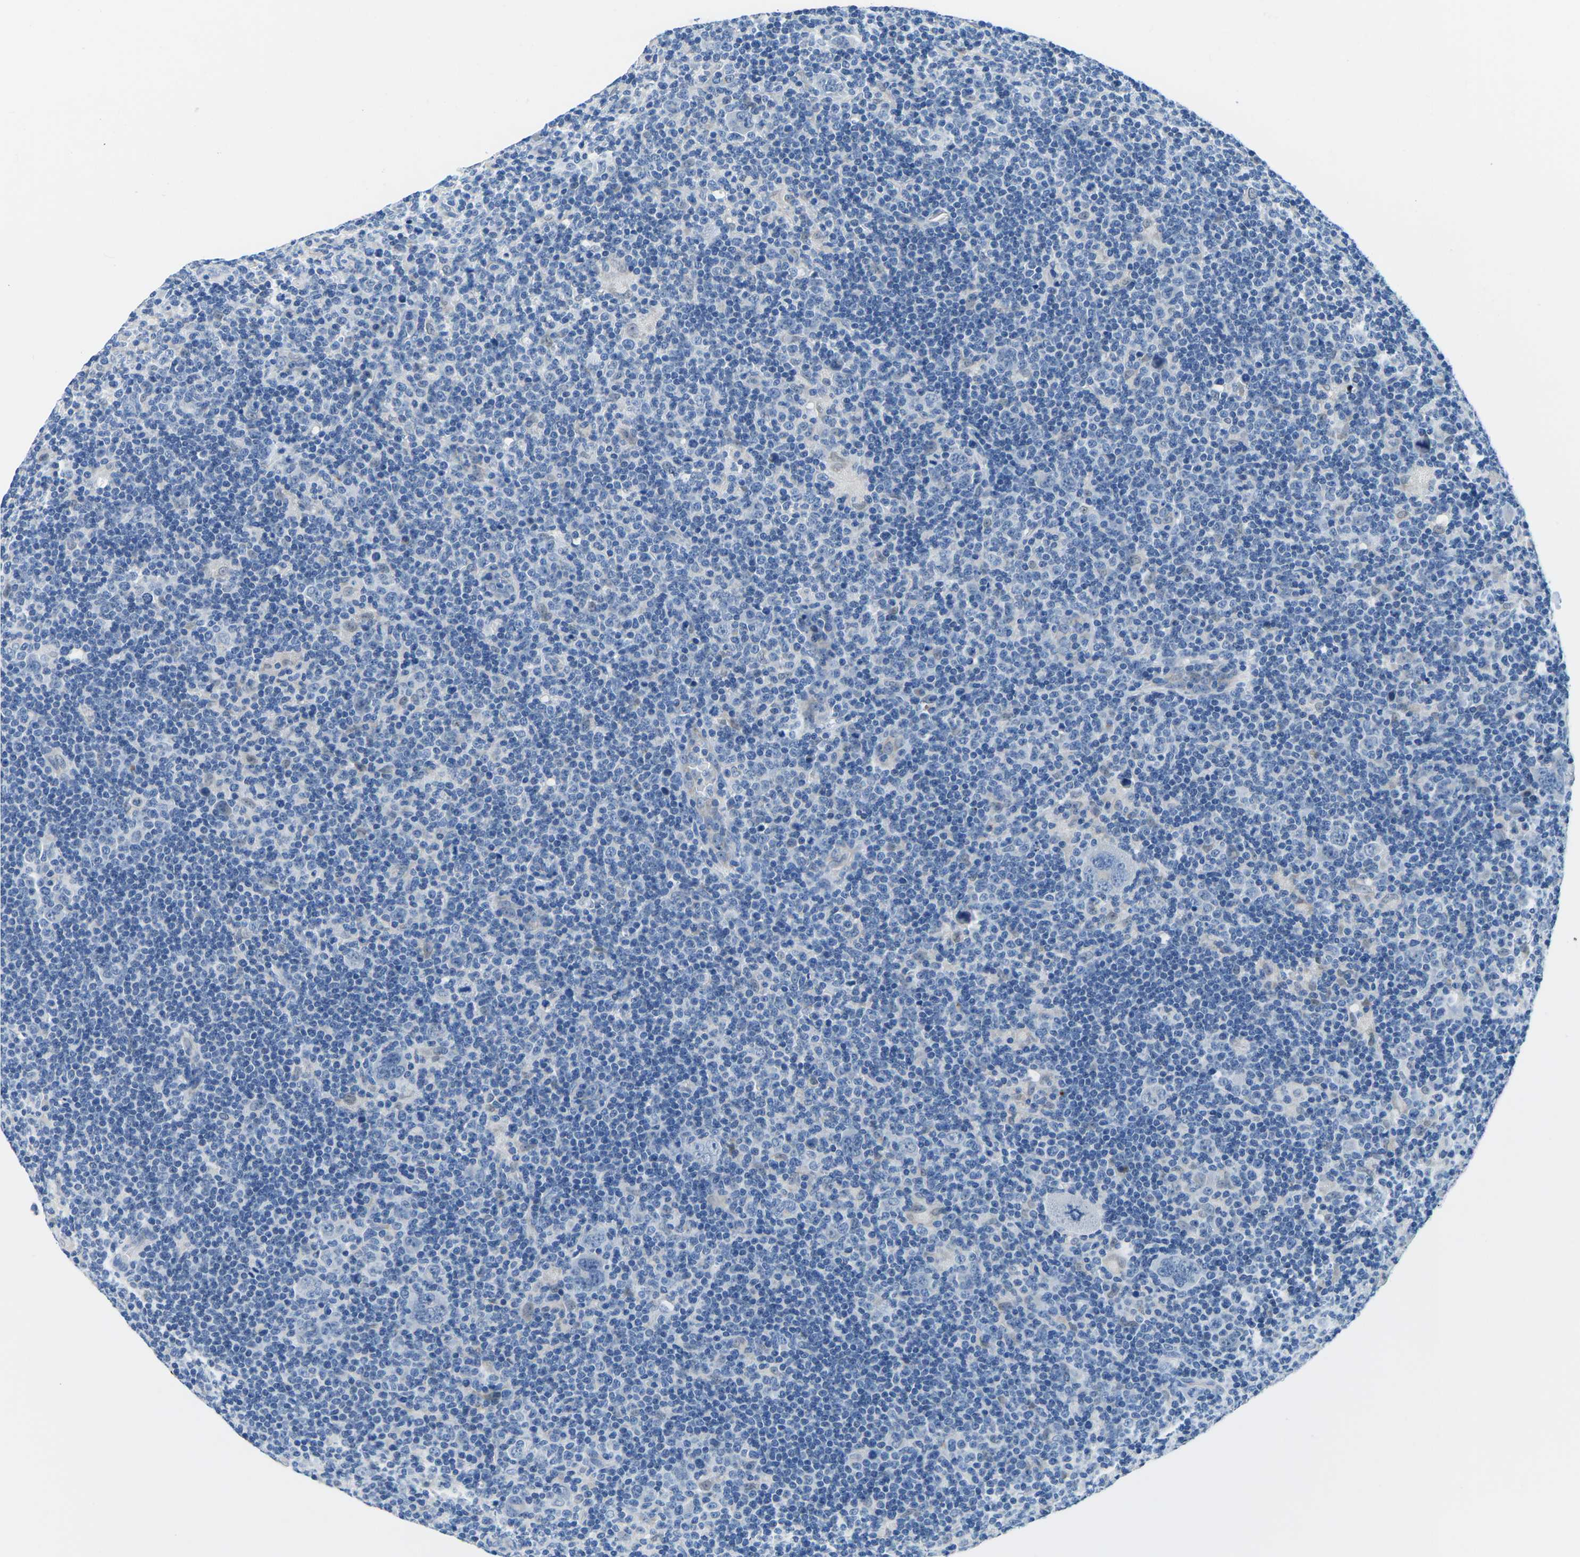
{"staining": {"intensity": "negative", "quantity": "none", "location": "none"}, "tissue": "lymphoma", "cell_type": "Tumor cells", "image_type": "cancer", "snomed": [{"axis": "morphology", "description": "Hodgkin's disease, NOS"}, {"axis": "topography", "description": "Lymph node"}], "caption": "Immunohistochemical staining of Hodgkin's disease displays no significant staining in tumor cells.", "gene": "TM6SF1", "patient": {"sex": "female", "age": 57}}